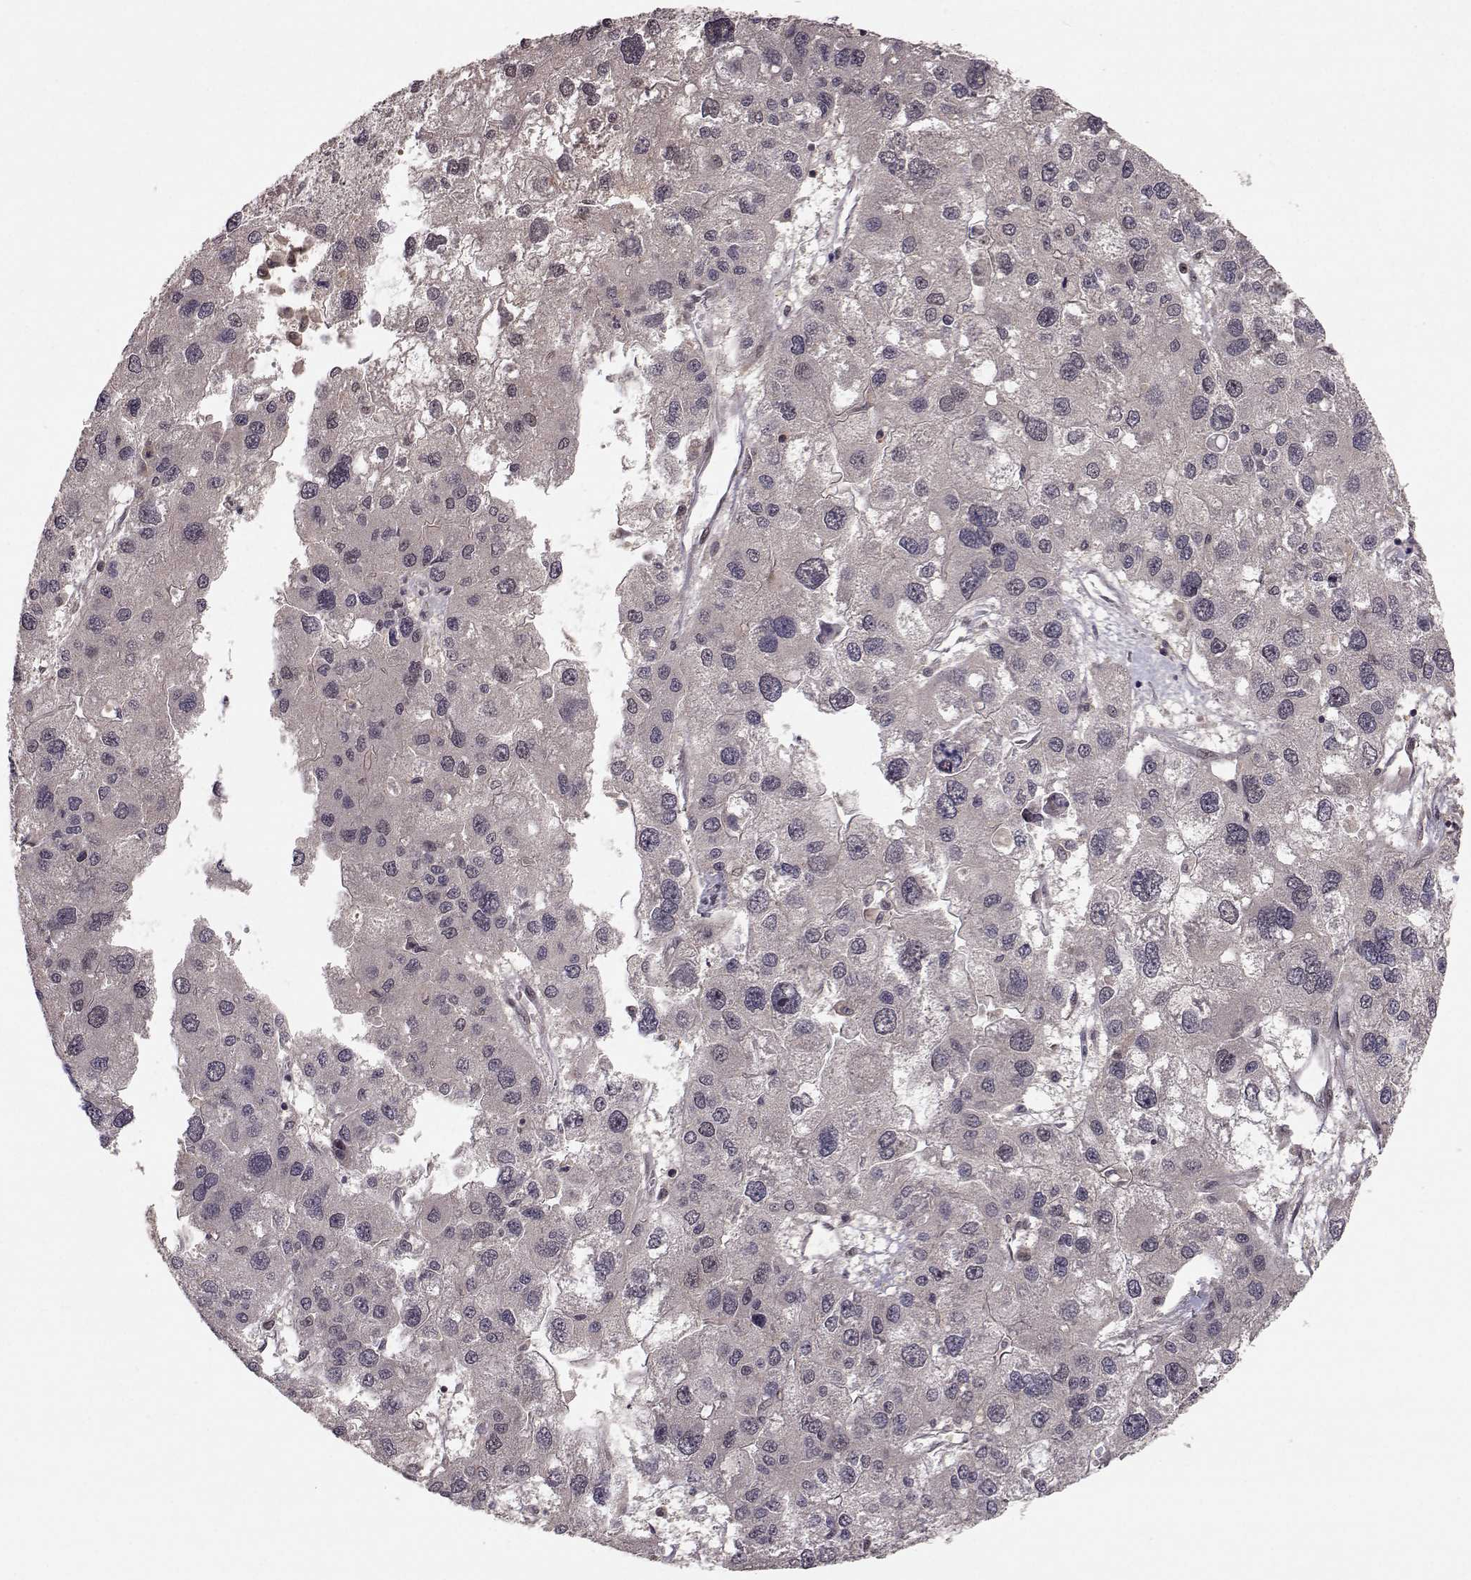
{"staining": {"intensity": "negative", "quantity": "none", "location": "none"}, "tissue": "liver cancer", "cell_type": "Tumor cells", "image_type": "cancer", "snomed": [{"axis": "morphology", "description": "Carcinoma, Hepatocellular, NOS"}, {"axis": "topography", "description": "Liver"}], "caption": "An immunohistochemistry histopathology image of liver cancer is shown. There is no staining in tumor cells of liver cancer.", "gene": "PLEKHG3", "patient": {"sex": "male", "age": 73}}